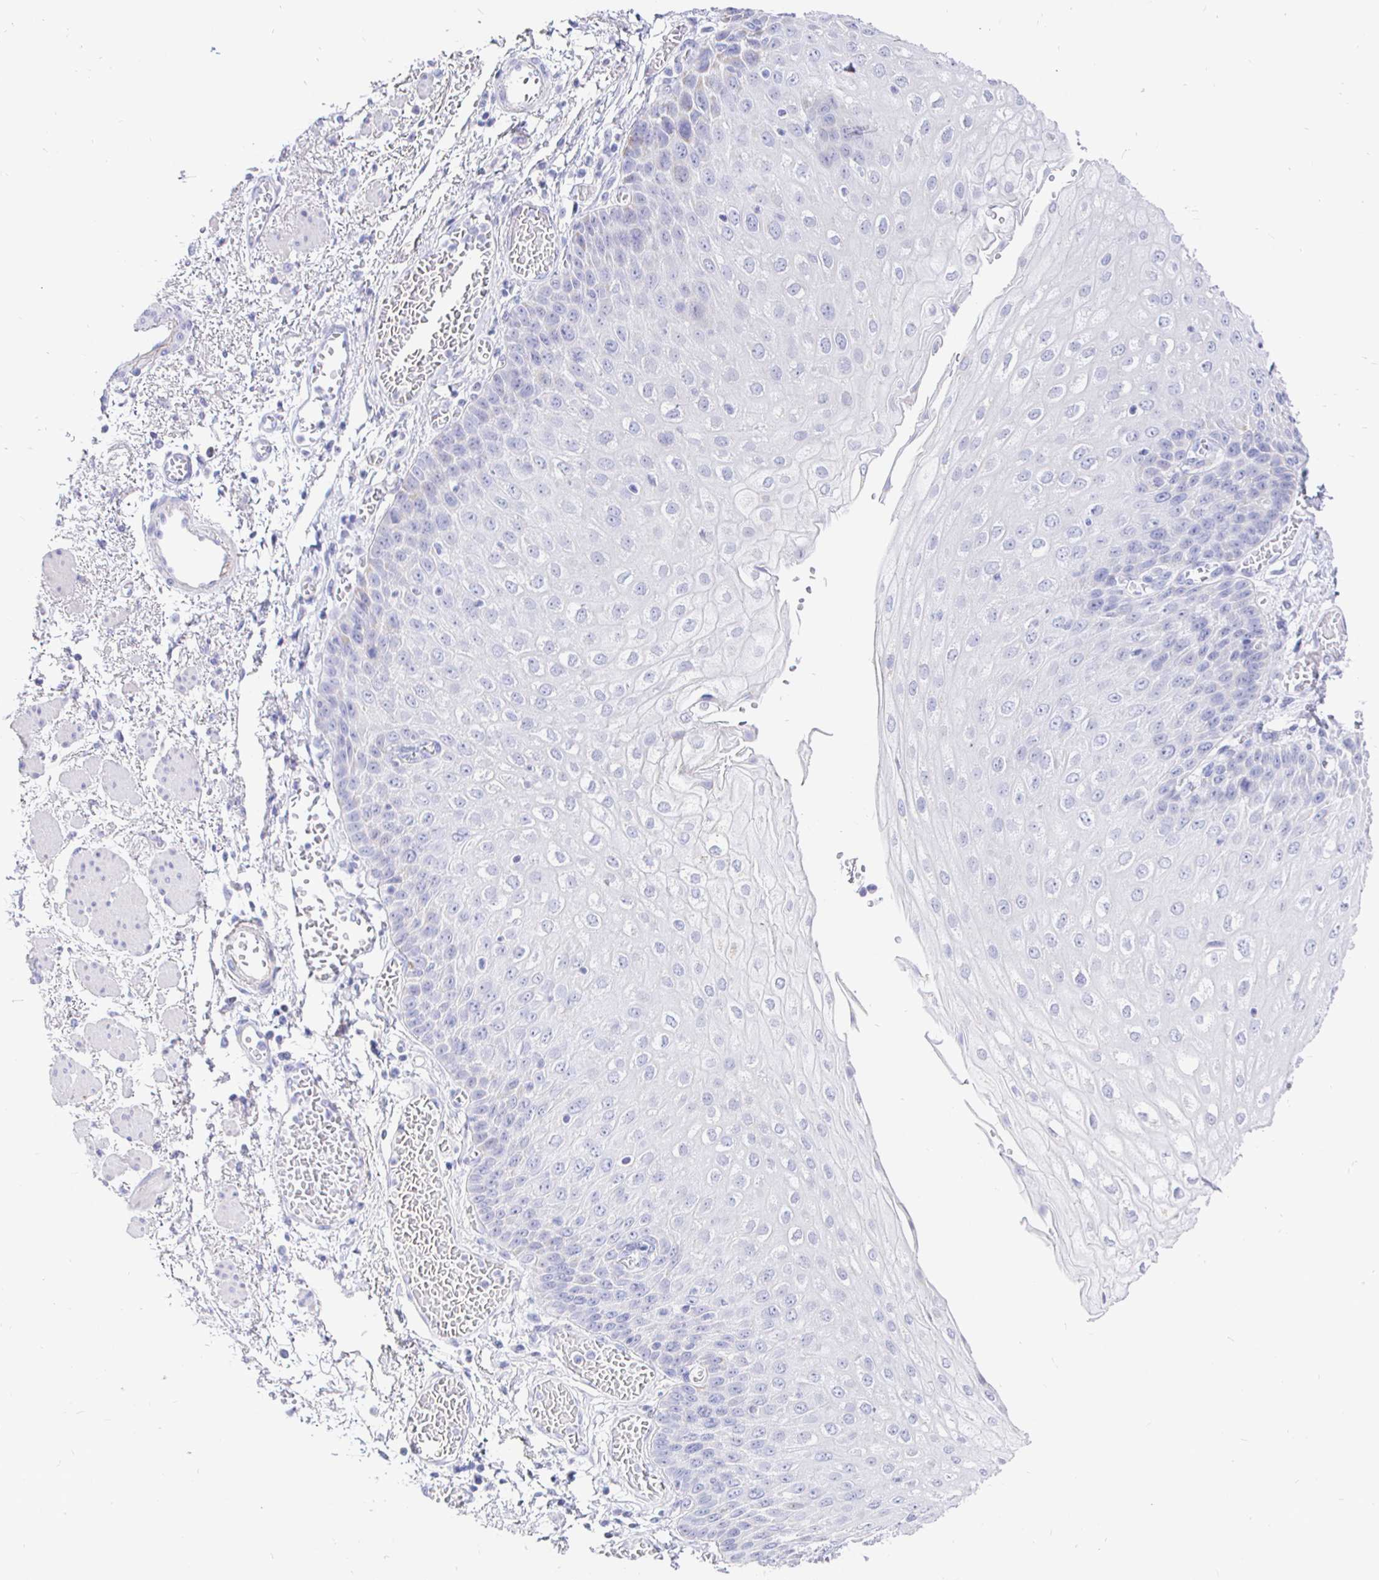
{"staining": {"intensity": "negative", "quantity": "none", "location": "none"}, "tissue": "esophagus", "cell_type": "Squamous epithelial cells", "image_type": "normal", "snomed": [{"axis": "morphology", "description": "Normal tissue, NOS"}, {"axis": "morphology", "description": "Adenocarcinoma, NOS"}, {"axis": "topography", "description": "Esophagus"}], "caption": "Photomicrograph shows no protein staining in squamous epithelial cells of normal esophagus.", "gene": "CR2", "patient": {"sex": "male", "age": 81}}